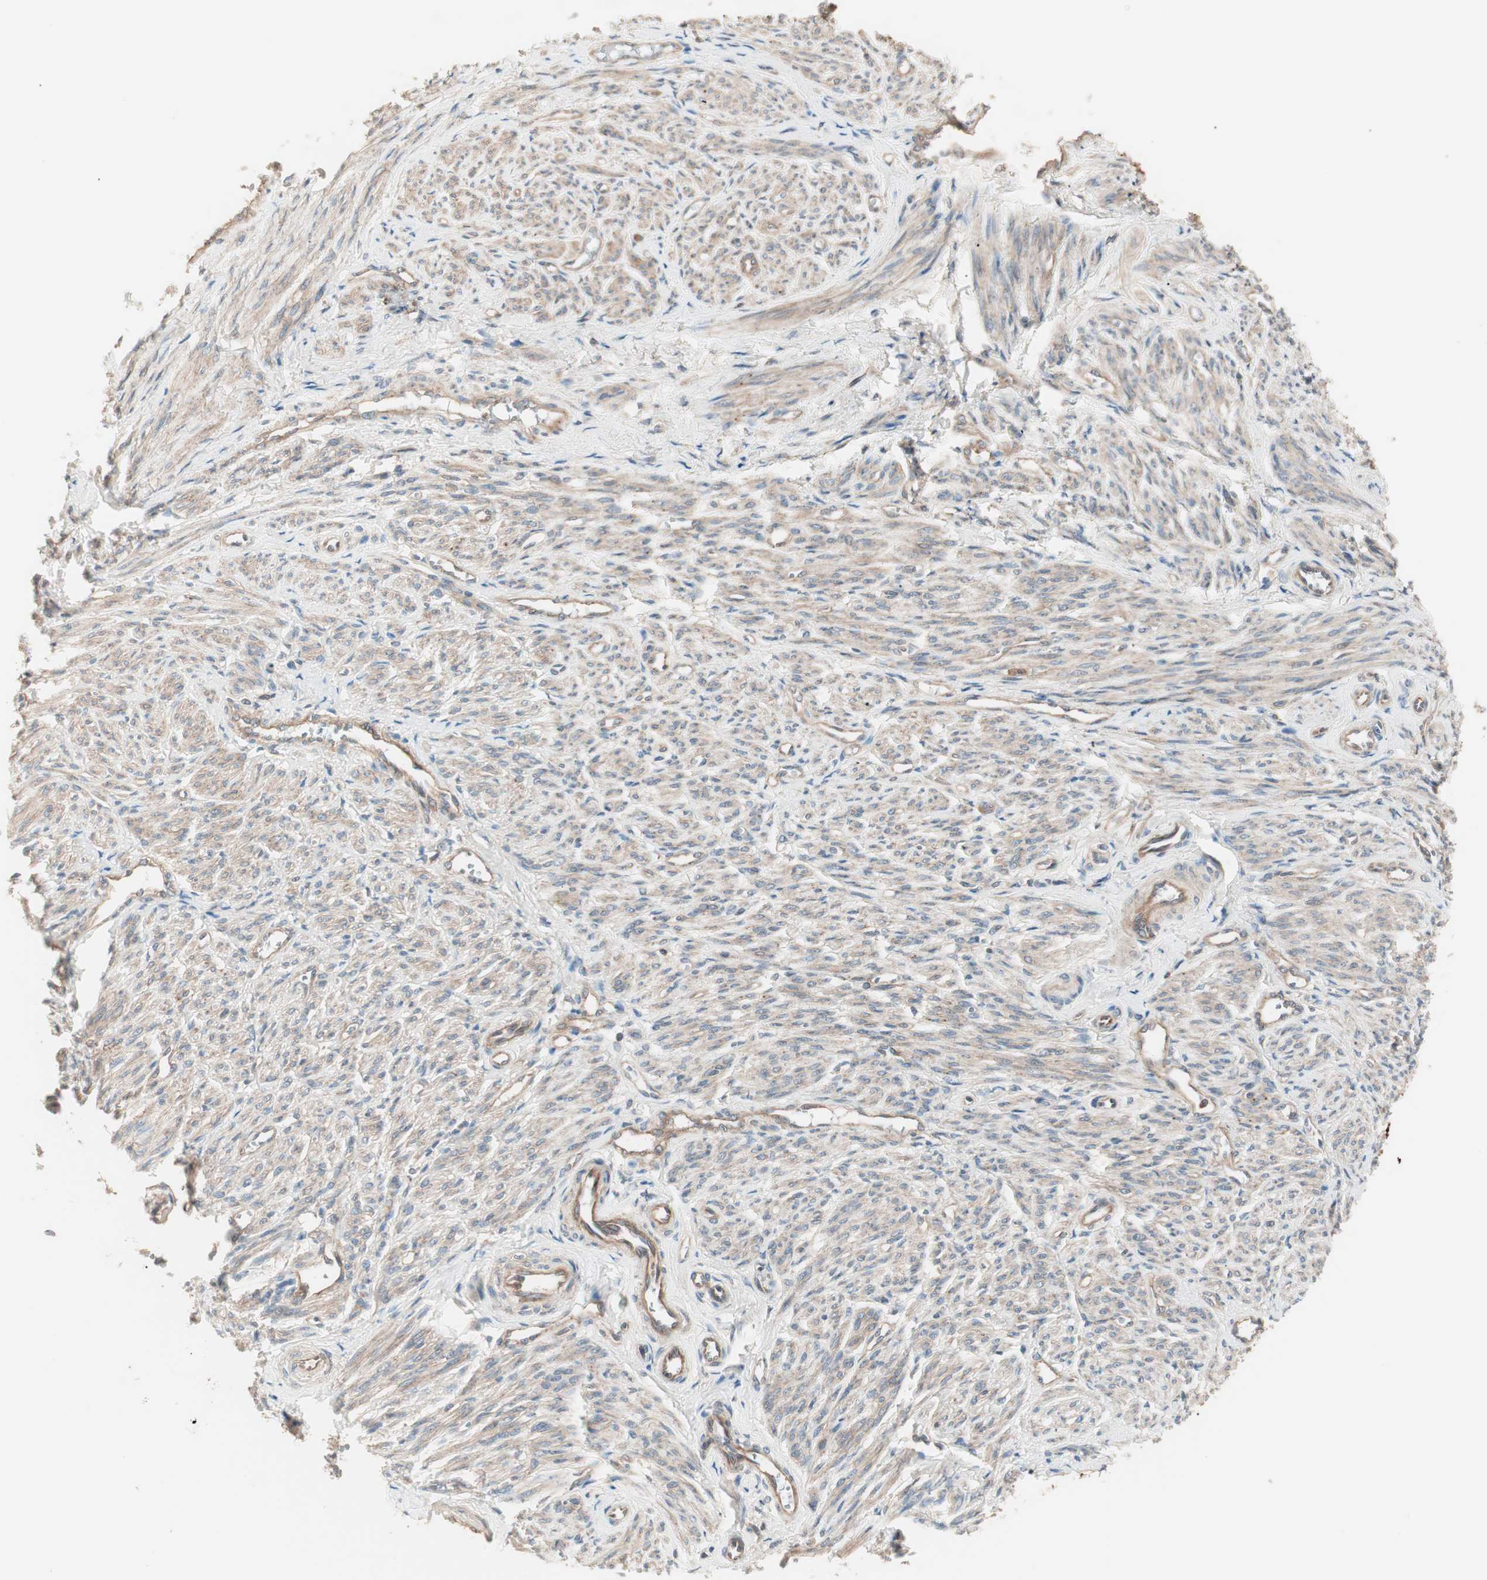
{"staining": {"intensity": "moderate", "quantity": ">75%", "location": "cytoplasmic/membranous"}, "tissue": "smooth muscle", "cell_type": "Smooth muscle cells", "image_type": "normal", "snomed": [{"axis": "morphology", "description": "Normal tissue, NOS"}, {"axis": "topography", "description": "Smooth muscle"}], "caption": "An IHC image of normal tissue is shown. Protein staining in brown shows moderate cytoplasmic/membranous positivity in smooth muscle within smooth muscle cells.", "gene": "TSG101", "patient": {"sex": "female", "age": 65}}